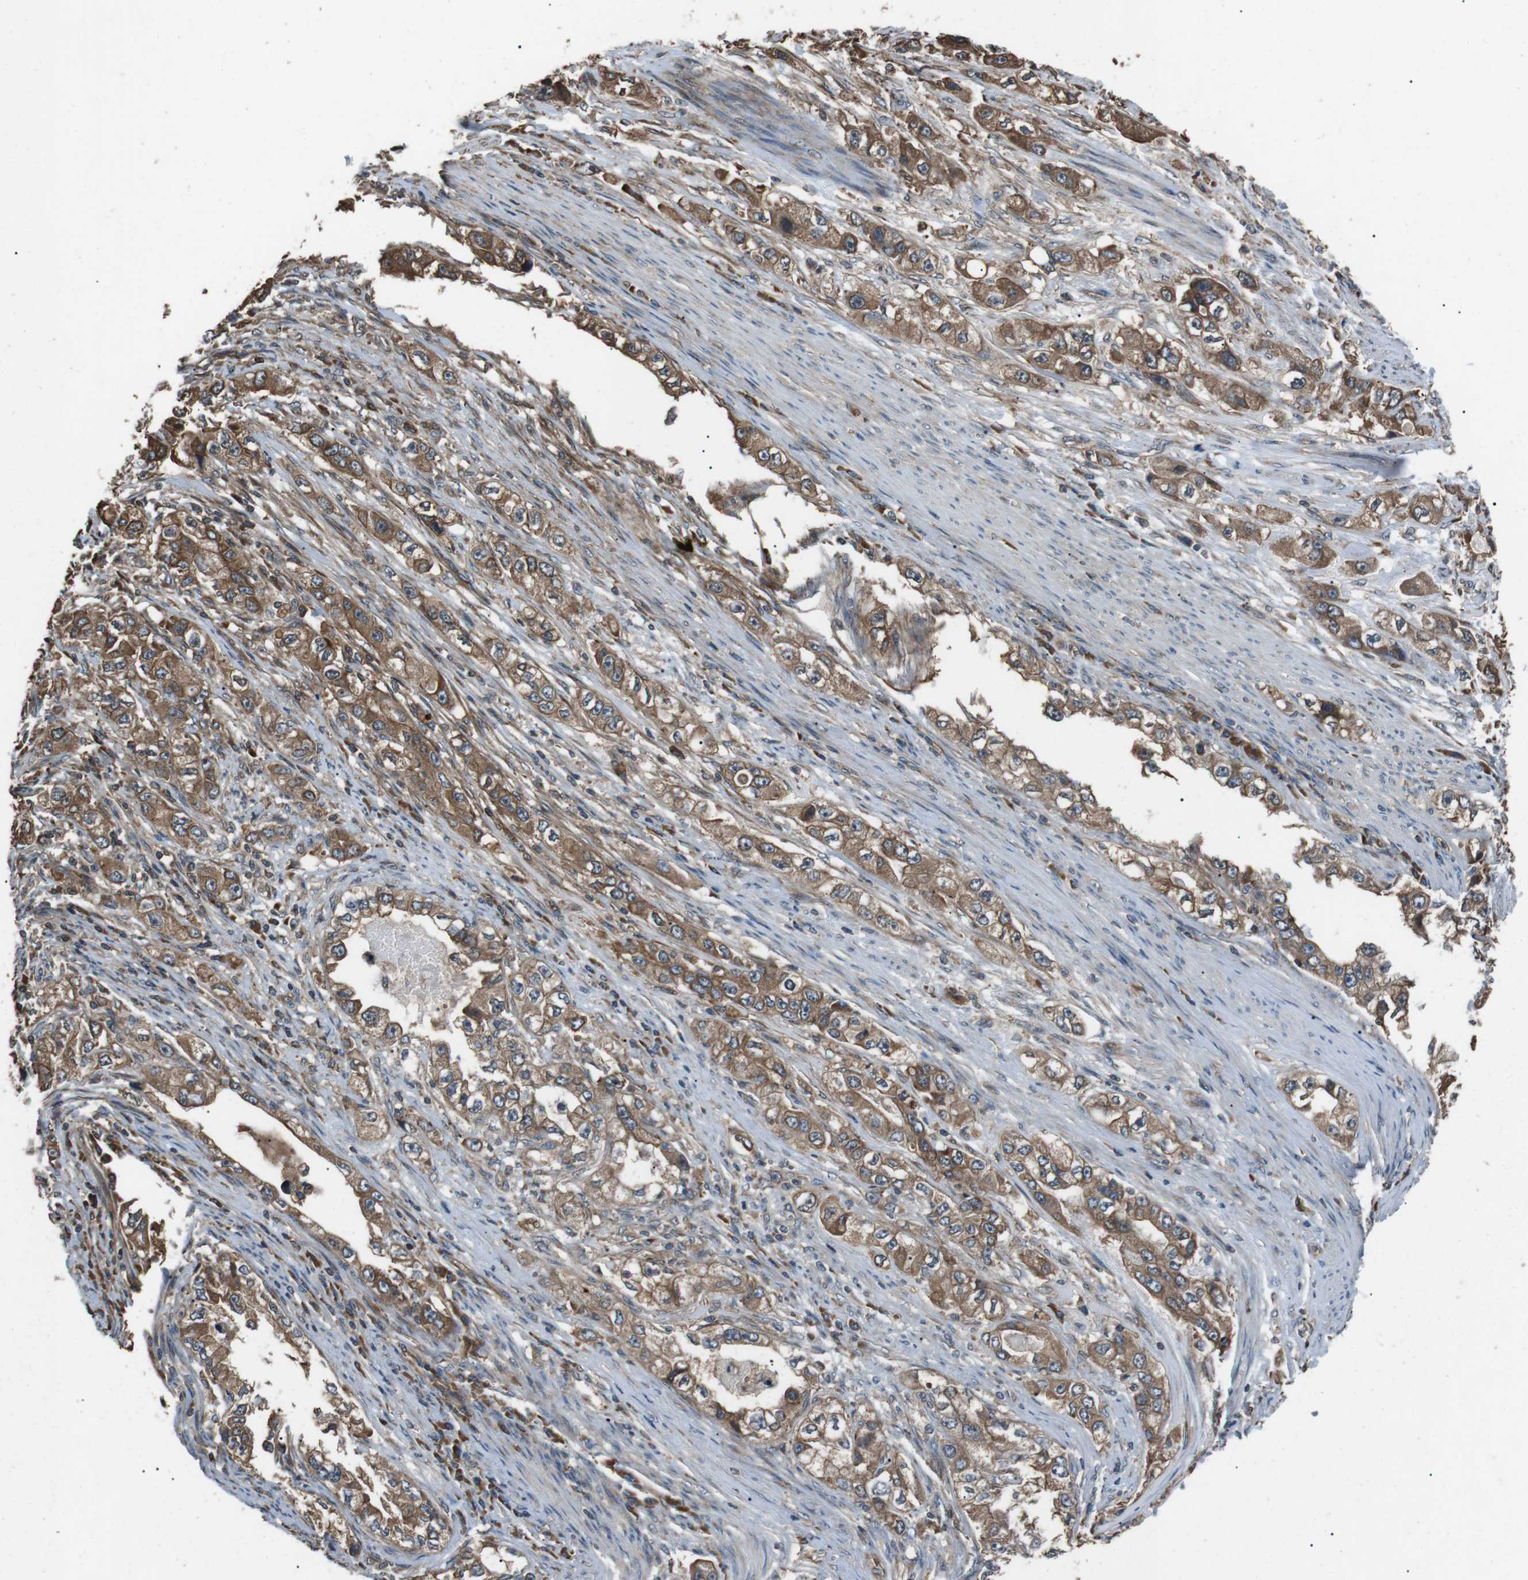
{"staining": {"intensity": "moderate", "quantity": ">75%", "location": "cytoplasmic/membranous"}, "tissue": "stomach cancer", "cell_type": "Tumor cells", "image_type": "cancer", "snomed": [{"axis": "morphology", "description": "Adenocarcinoma, NOS"}, {"axis": "topography", "description": "Stomach, lower"}], "caption": "Moderate cytoplasmic/membranous protein positivity is identified in about >75% of tumor cells in stomach cancer (adenocarcinoma).", "gene": "GPR161", "patient": {"sex": "female", "age": 93}}